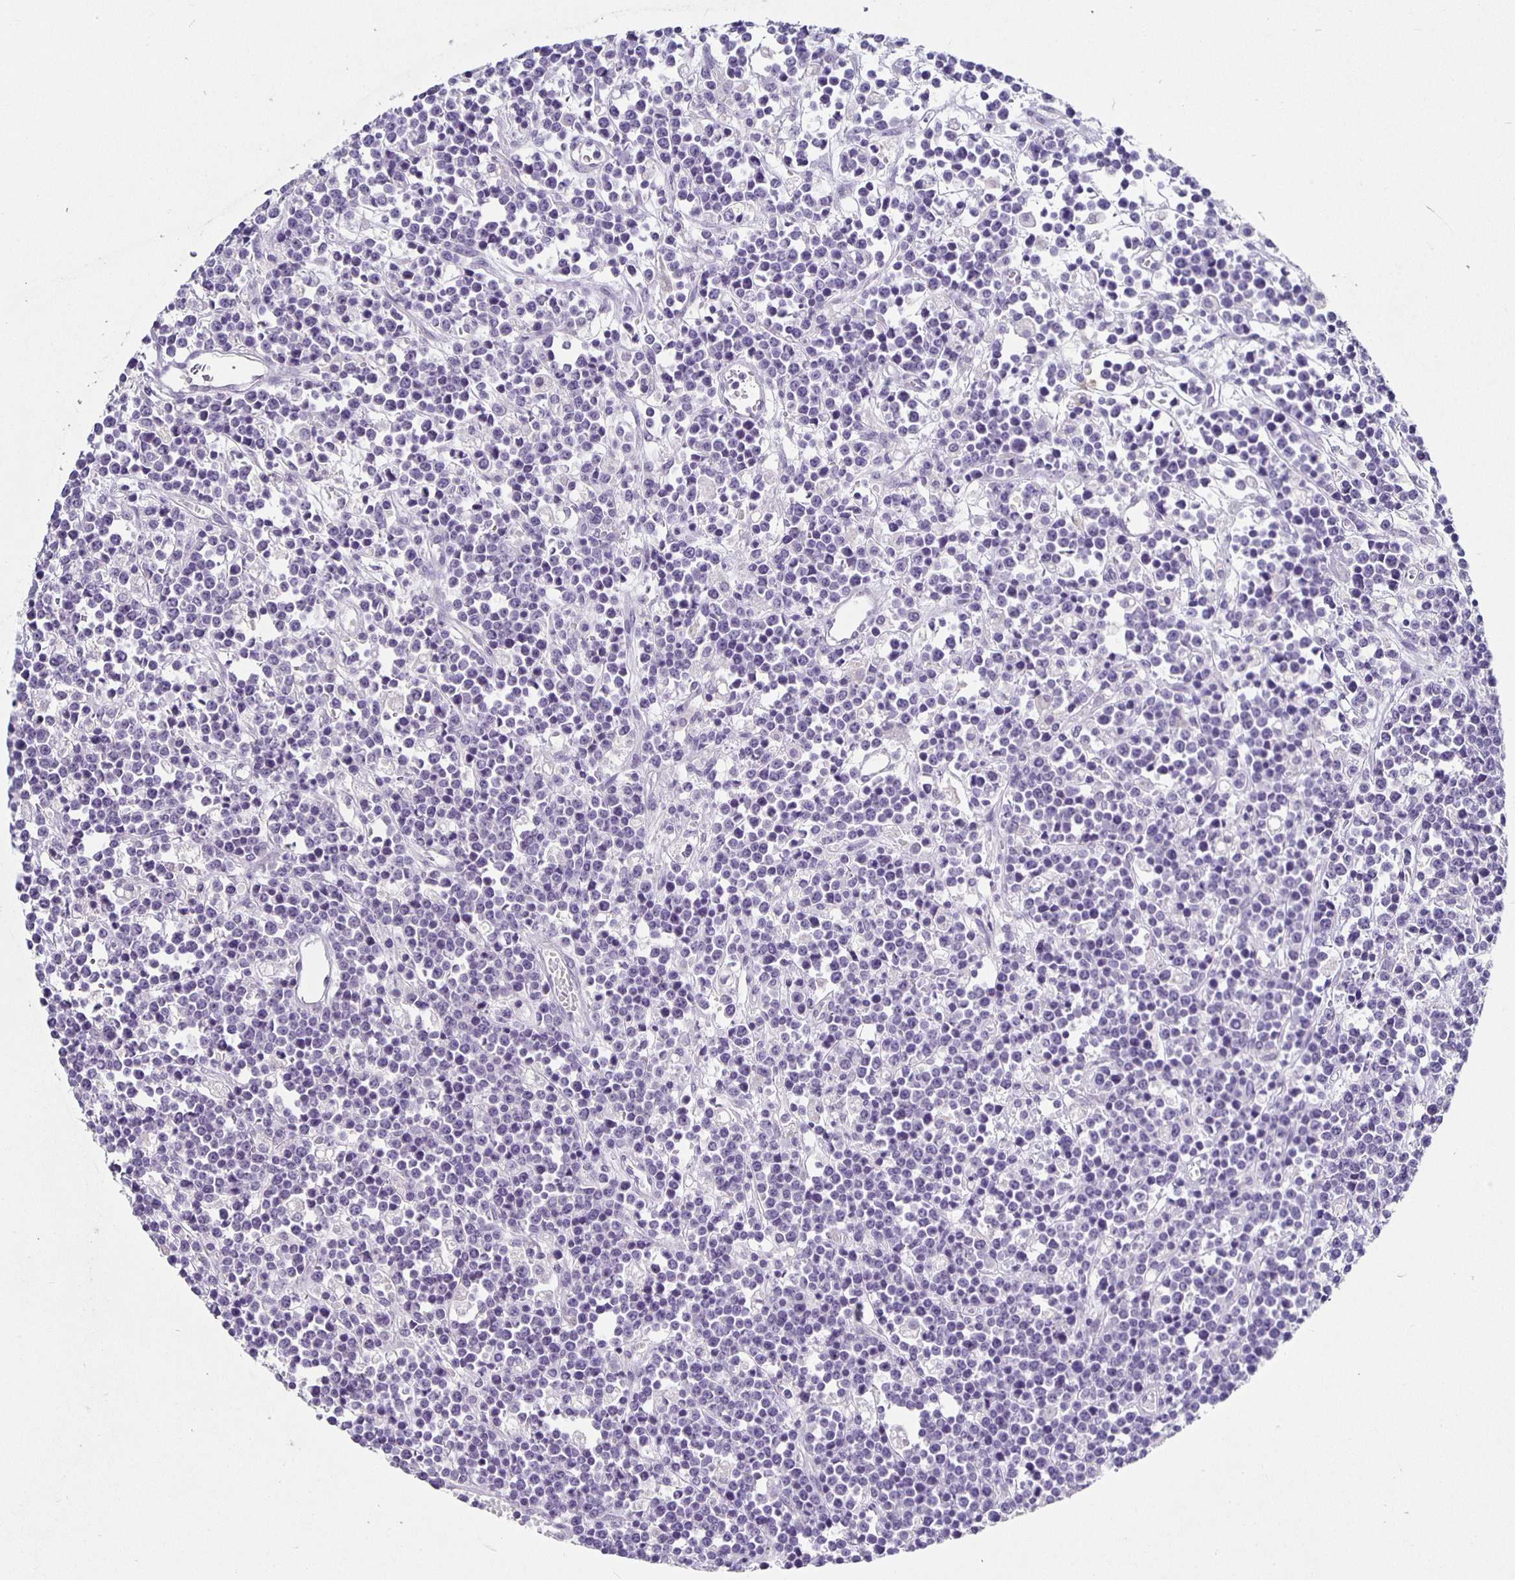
{"staining": {"intensity": "negative", "quantity": "none", "location": "none"}, "tissue": "lymphoma", "cell_type": "Tumor cells", "image_type": "cancer", "snomed": [{"axis": "morphology", "description": "Malignant lymphoma, non-Hodgkin's type, High grade"}, {"axis": "topography", "description": "Ovary"}], "caption": "Immunohistochemistry micrograph of human malignant lymphoma, non-Hodgkin's type (high-grade) stained for a protein (brown), which displays no staining in tumor cells.", "gene": "CARNS1", "patient": {"sex": "female", "age": 56}}